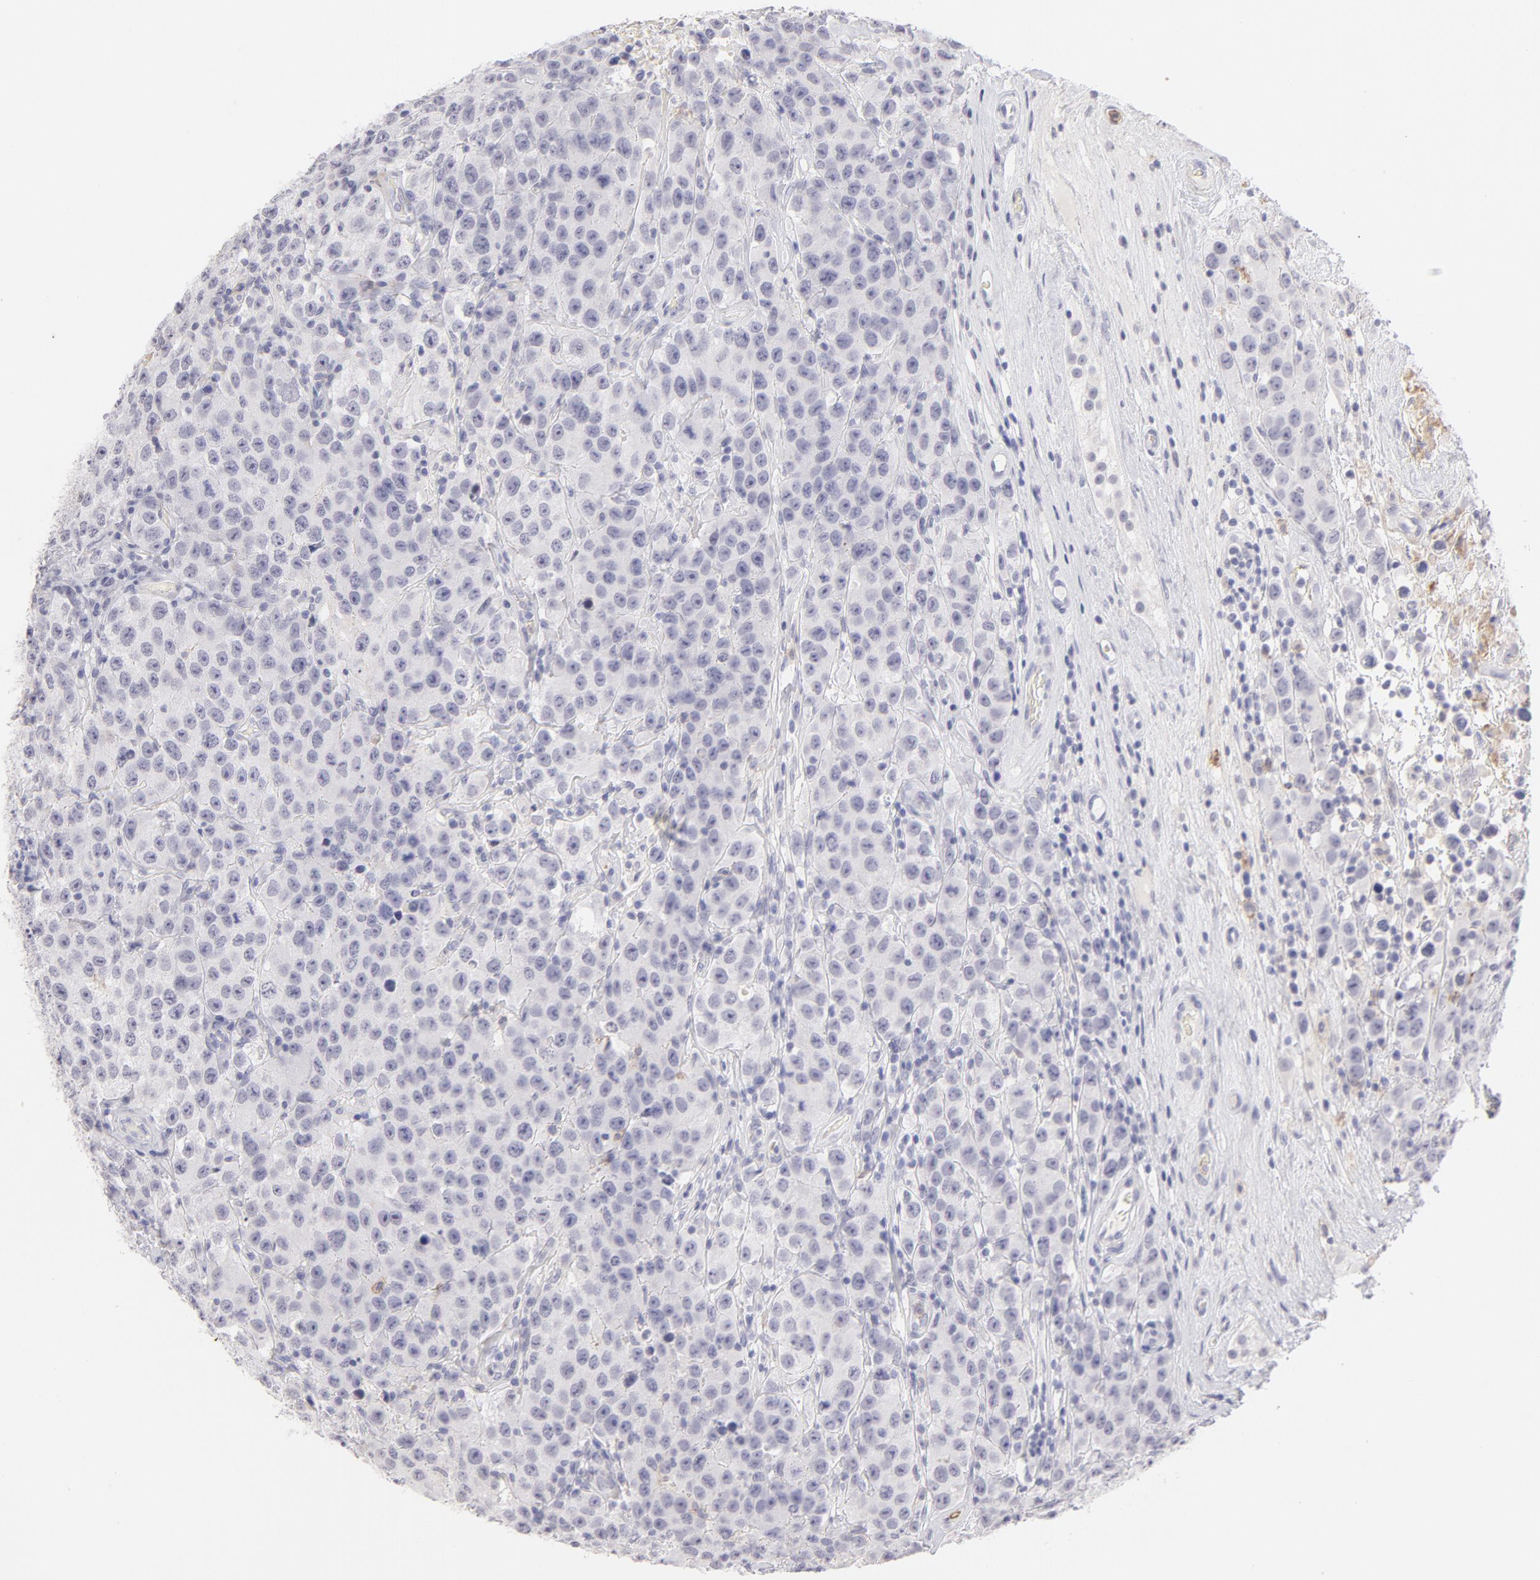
{"staining": {"intensity": "negative", "quantity": "none", "location": "none"}, "tissue": "testis cancer", "cell_type": "Tumor cells", "image_type": "cancer", "snomed": [{"axis": "morphology", "description": "Seminoma, NOS"}, {"axis": "topography", "description": "Testis"}], "caption": "Immunohistochemistry (IHC) of human testis seminoma shows no staining in tumor cells.", "gene": "LTB4R", "patient": {"sex": "male", "age": 52}}